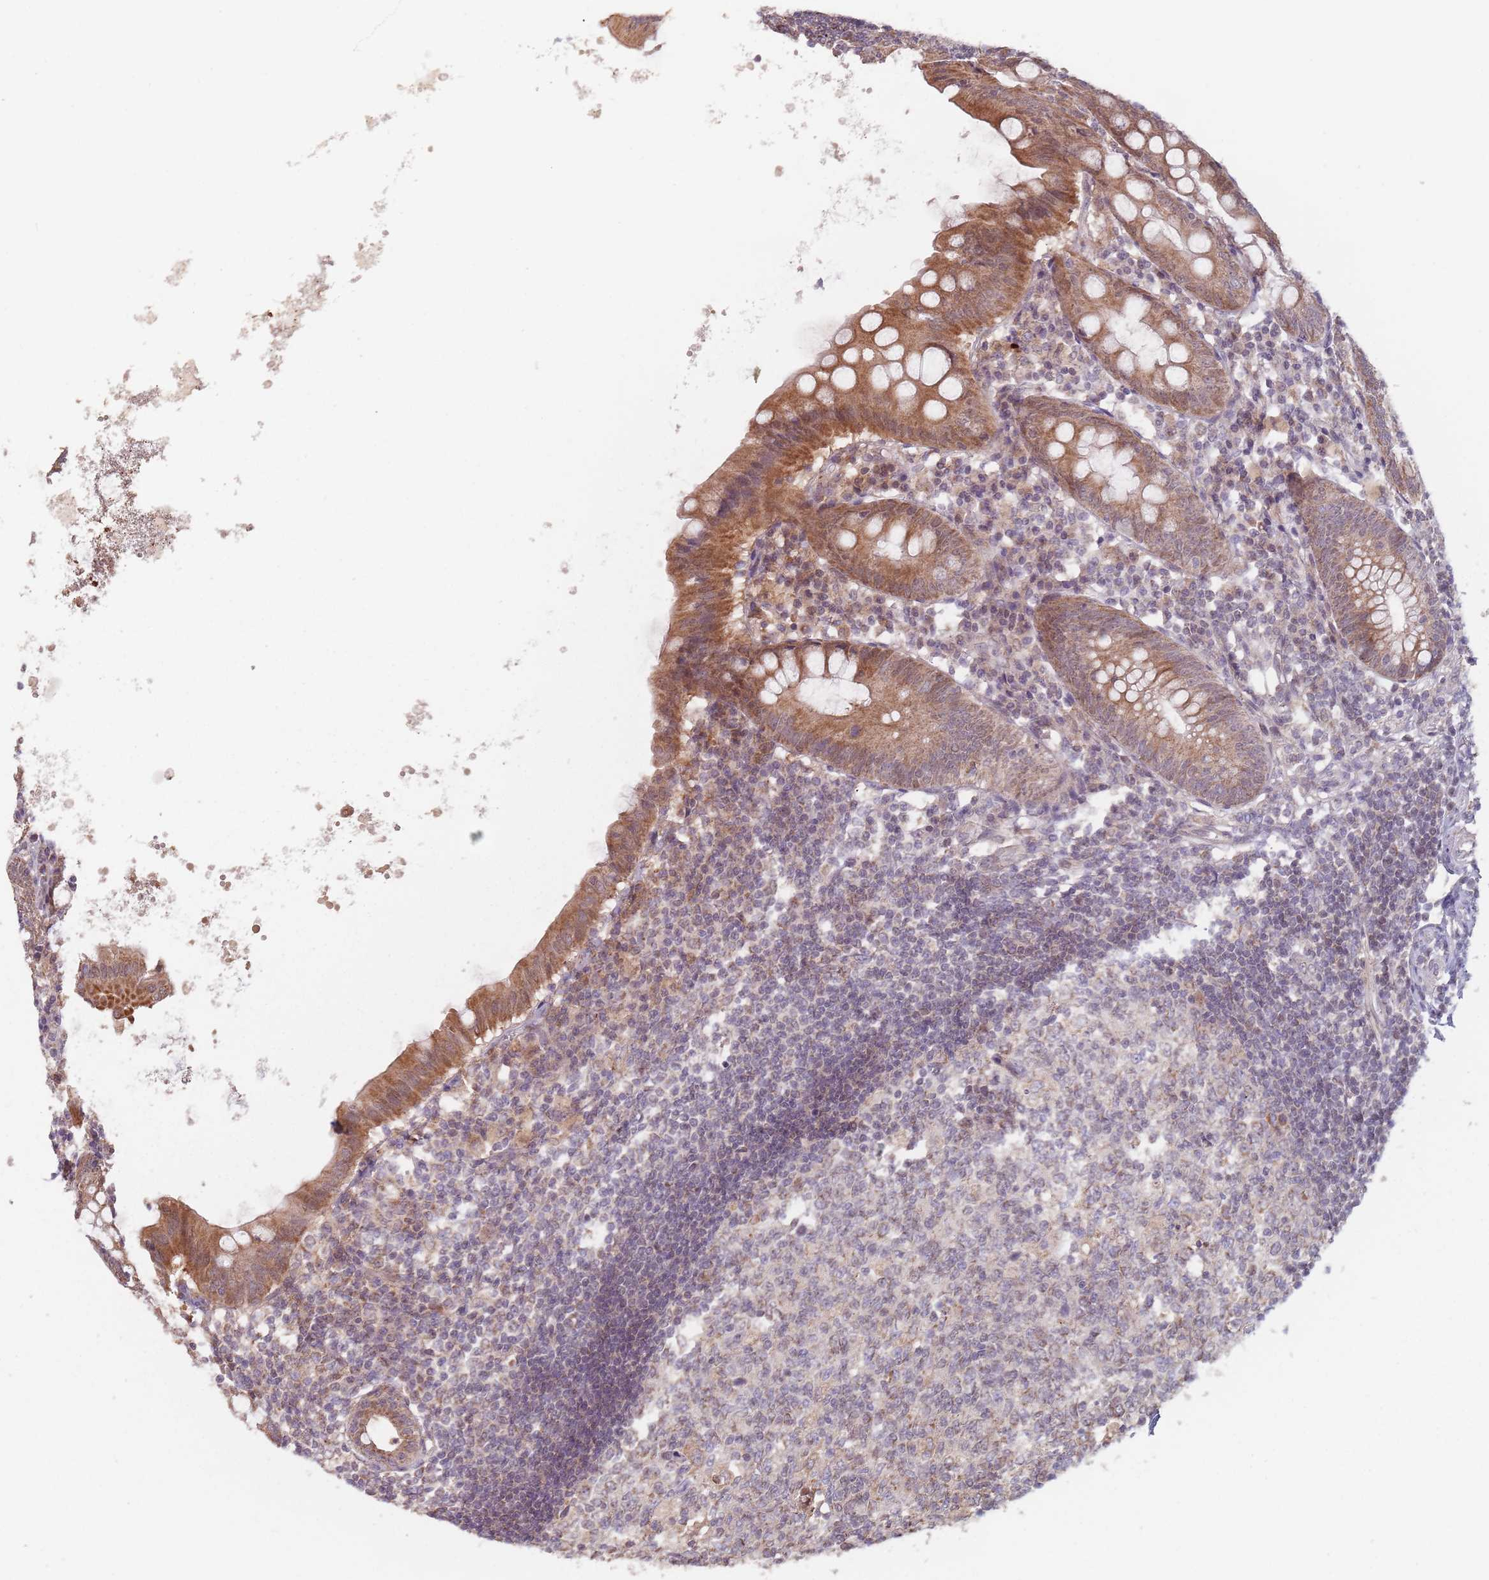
{"staining": {"intensity": "moderate", "quantity": ">75%", "location": "cytoplasmic/membranous"}, "tissue": "appendix", "cell_type": "Glandular cells", "image_type": "normal", "snomed": [{"axis": "morphology", "description": "Normal tissue, NOS"}, {"axis": "topography", "description": "Appendix"}], "caption": "Moderate cytoplasmic/membranous staining for a protein is seen in approximately >75% of glandular cells of unremarkable appendix using immunohistochemistry (IHC).", "gene": "VPS52", "patient": {"sex": "female", "age": 54}}